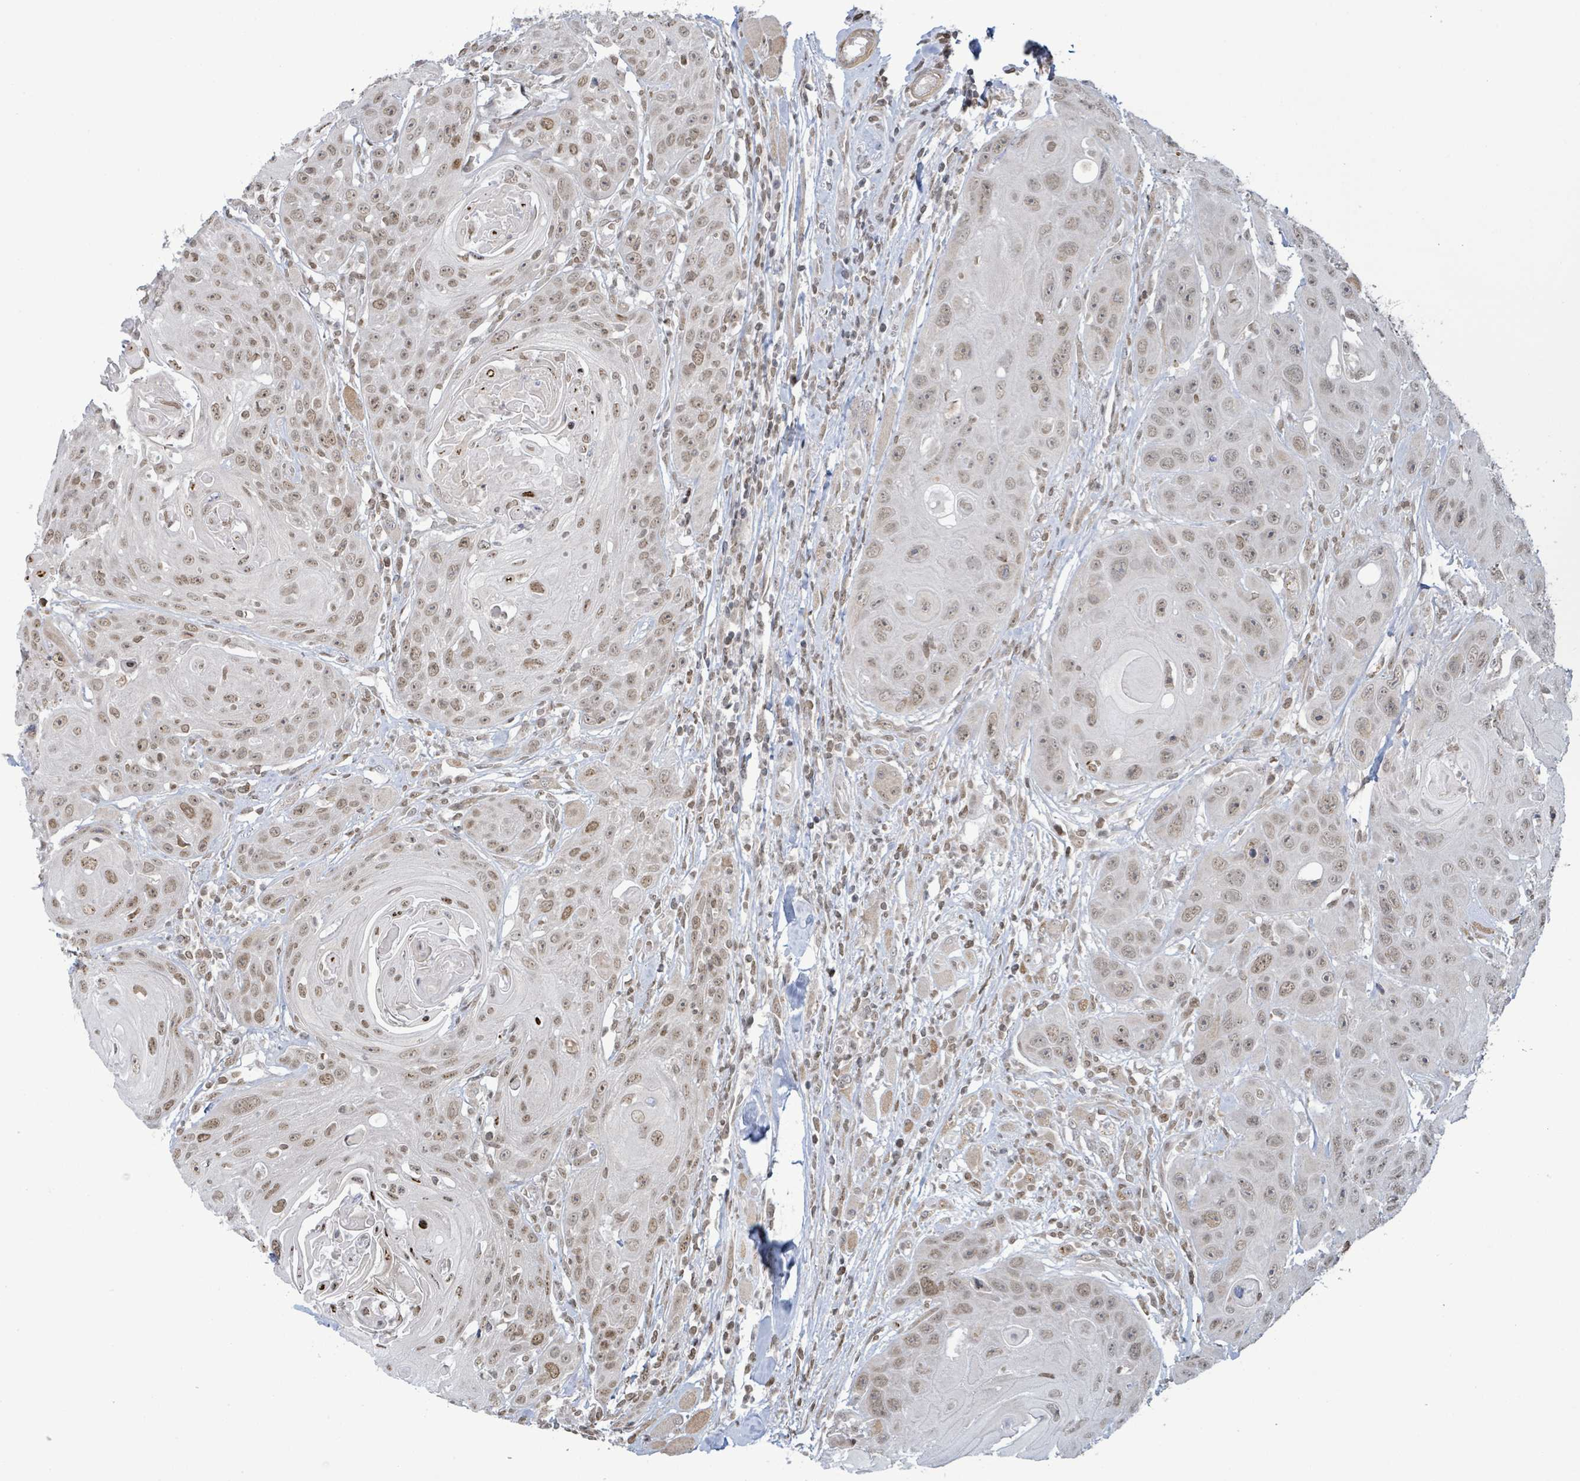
{"staining": {"intensity": "moderate", "quantity": ">75%", "location": "nuclear"}, "tissue": "head and neck cancer", "cell_type": "Tumor cells", "image_type": "cancer", "snomed": [{"axis": "morphology", "description": "Squamous cell carcinoma, NOS"}, {"axis": "topography", "description": "Head-Neck"}], "caption": "Approximately >75% of tumor cells in squamous cell carcinoma (head and neck) reveal moderate nuclear protein staining as visualized by brown immunohistochemical staining.", "gene": "SBF2", "patient": {"sex": "female", "age": 59}}